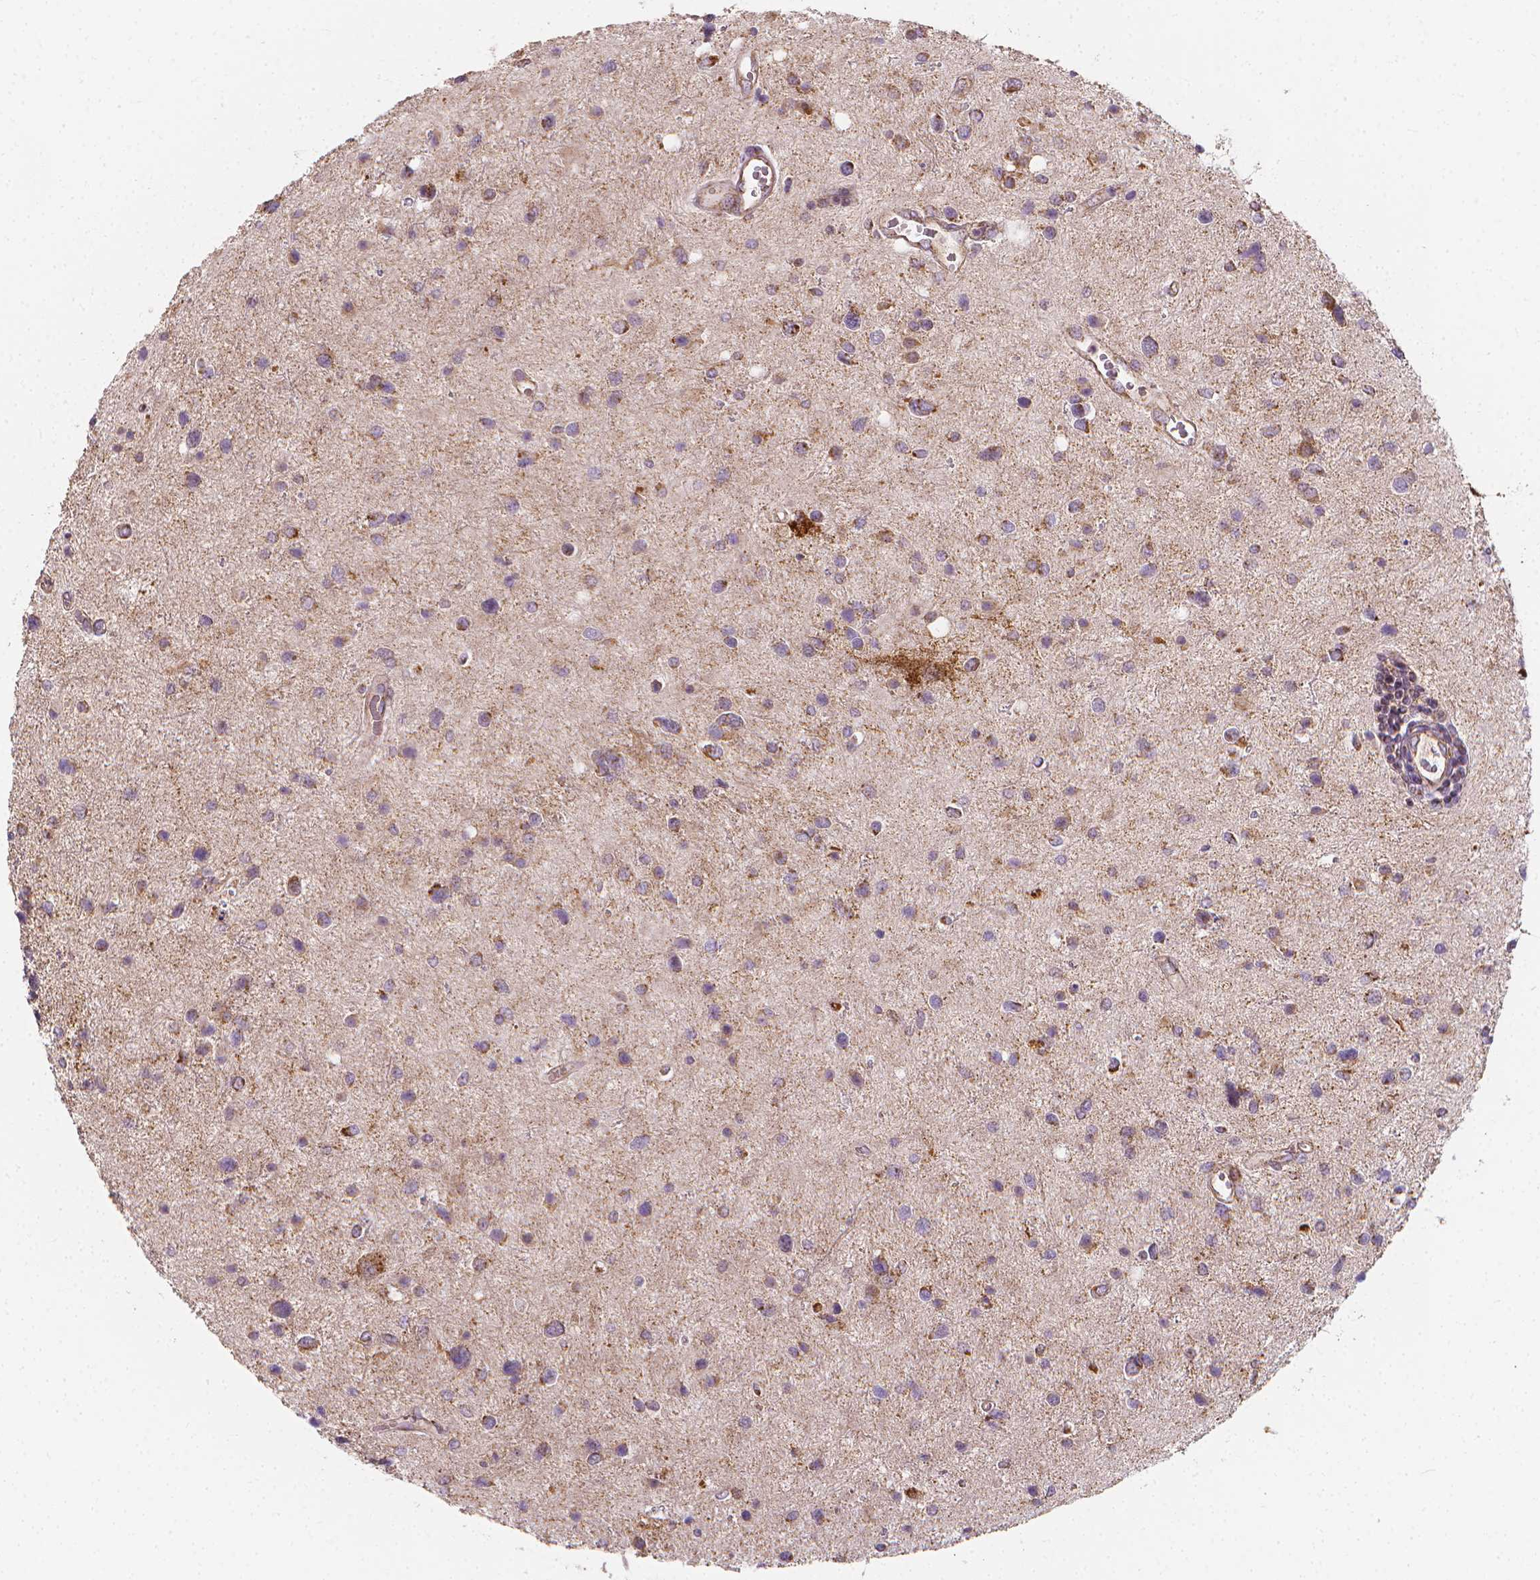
{"staining": {"intensity": "weak", "quantity": "<25%", "location": "cytoplasmic/membranous"}, "tissue": "glioma", "cell_type": "Tumor cells", "image_type": "cancer", "snomed": [{"axis": "morphology", "description": "Glioma, malignant, Low grade"}, {"axis": "topography", "description": "Brain"}], "caption": "This is a image of IHC staining of glioma, which shows no expression in tumor cells.", "gene": "SNCAIP", "patient": {"sex": "female", "age": 32}}